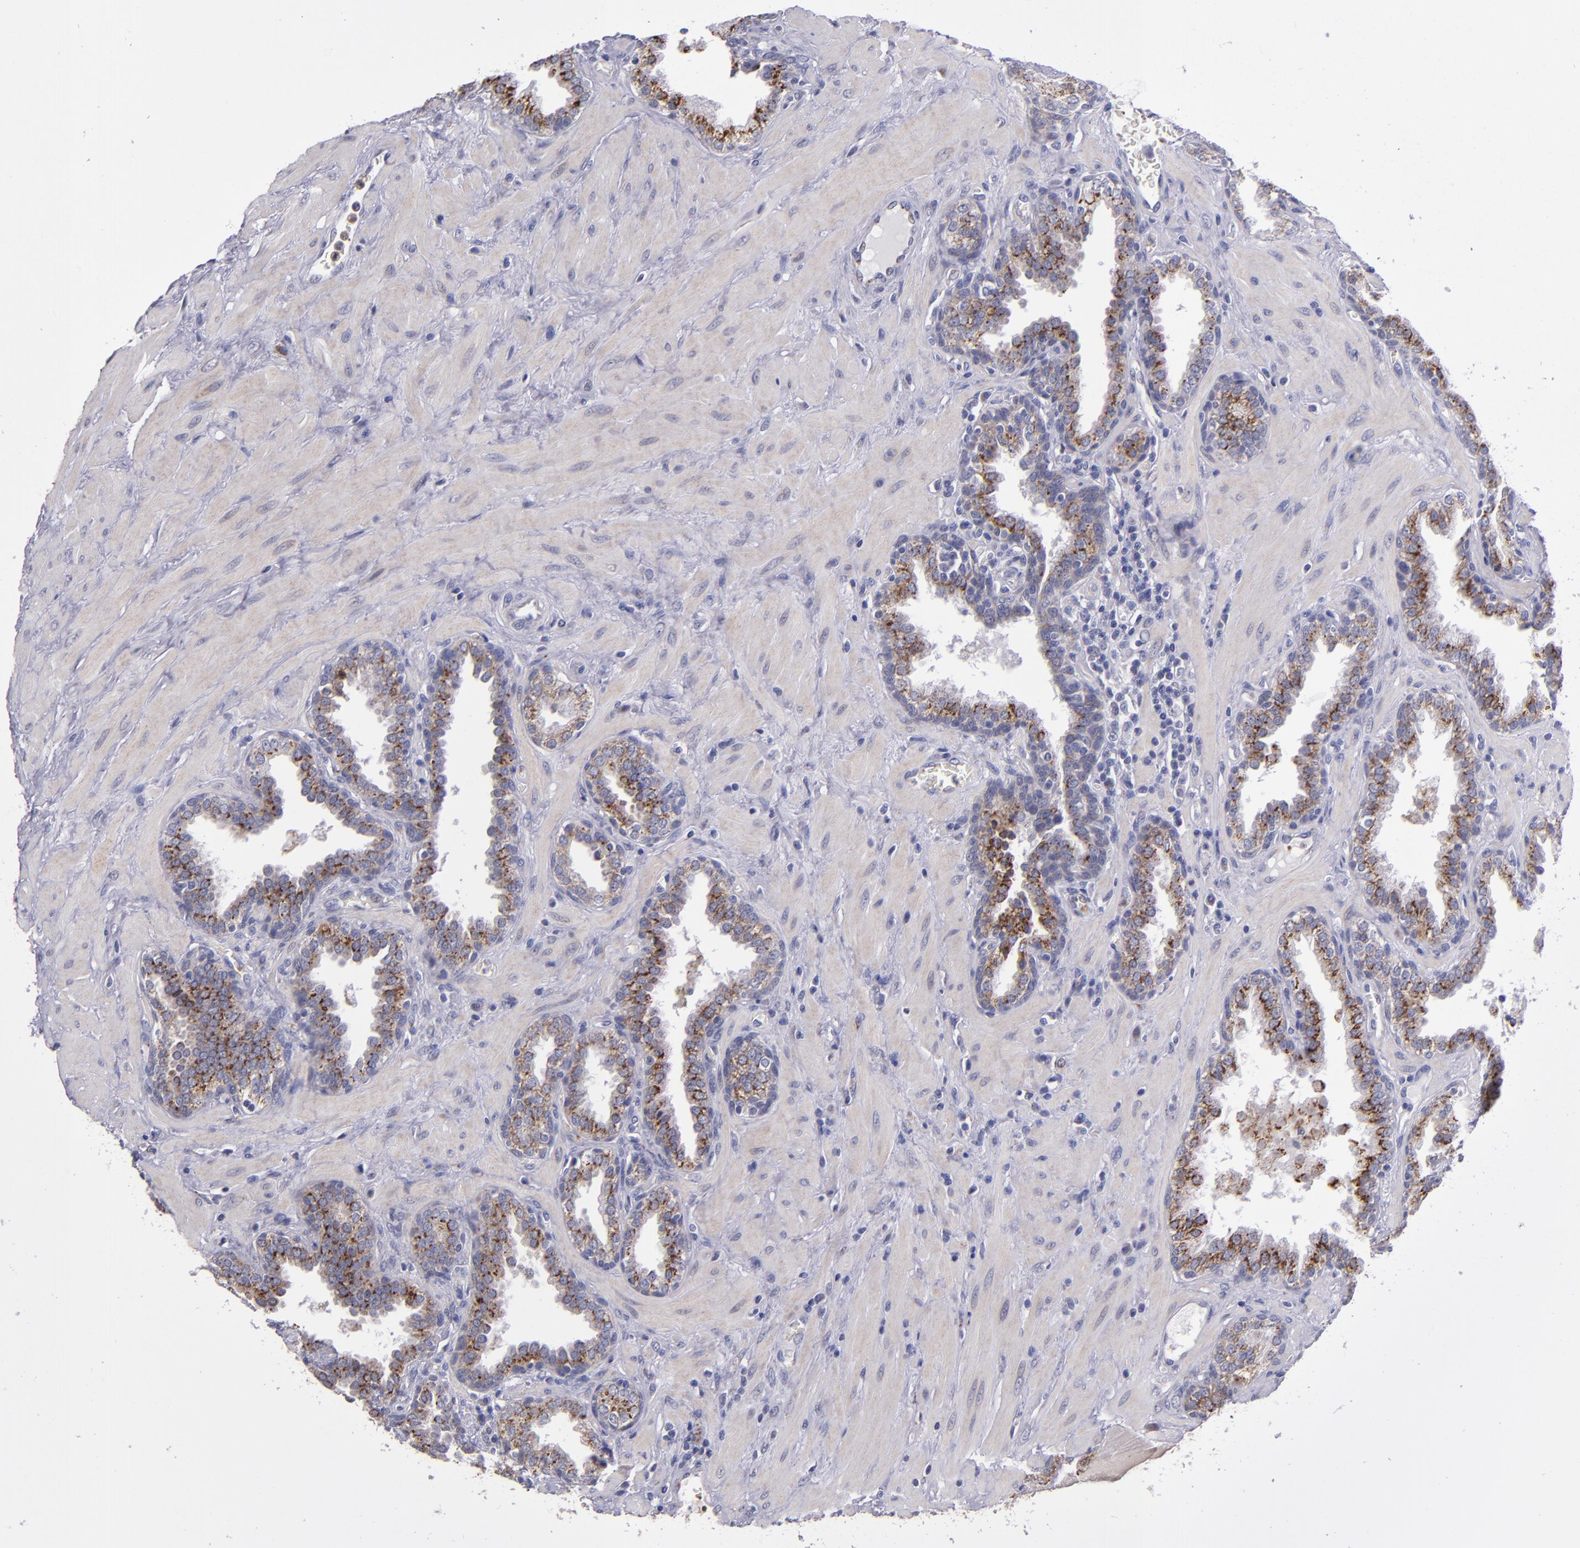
{"staining": {"intensity": "strong", "quantity": ">75%", "location": "cytoplasmic/membranous"}, "tissue": "prostate", "cell_type": "Glandular cells", "image_type": "normal", "snomed": [{"axis": "morphology", "description": "Normal tissue, NOS"}, {"axis": "topography", "description": "Prostate"}], "caption": "A histopathology image of human prostate stained for a protein demonstrates strong cytoplasmic/membranous brown staining in glandular cells. (Brightfield microscopy of DAB IHC at high magnification).", "gene": "RAB41", "patient": {"sex": "male", "age": 51}}